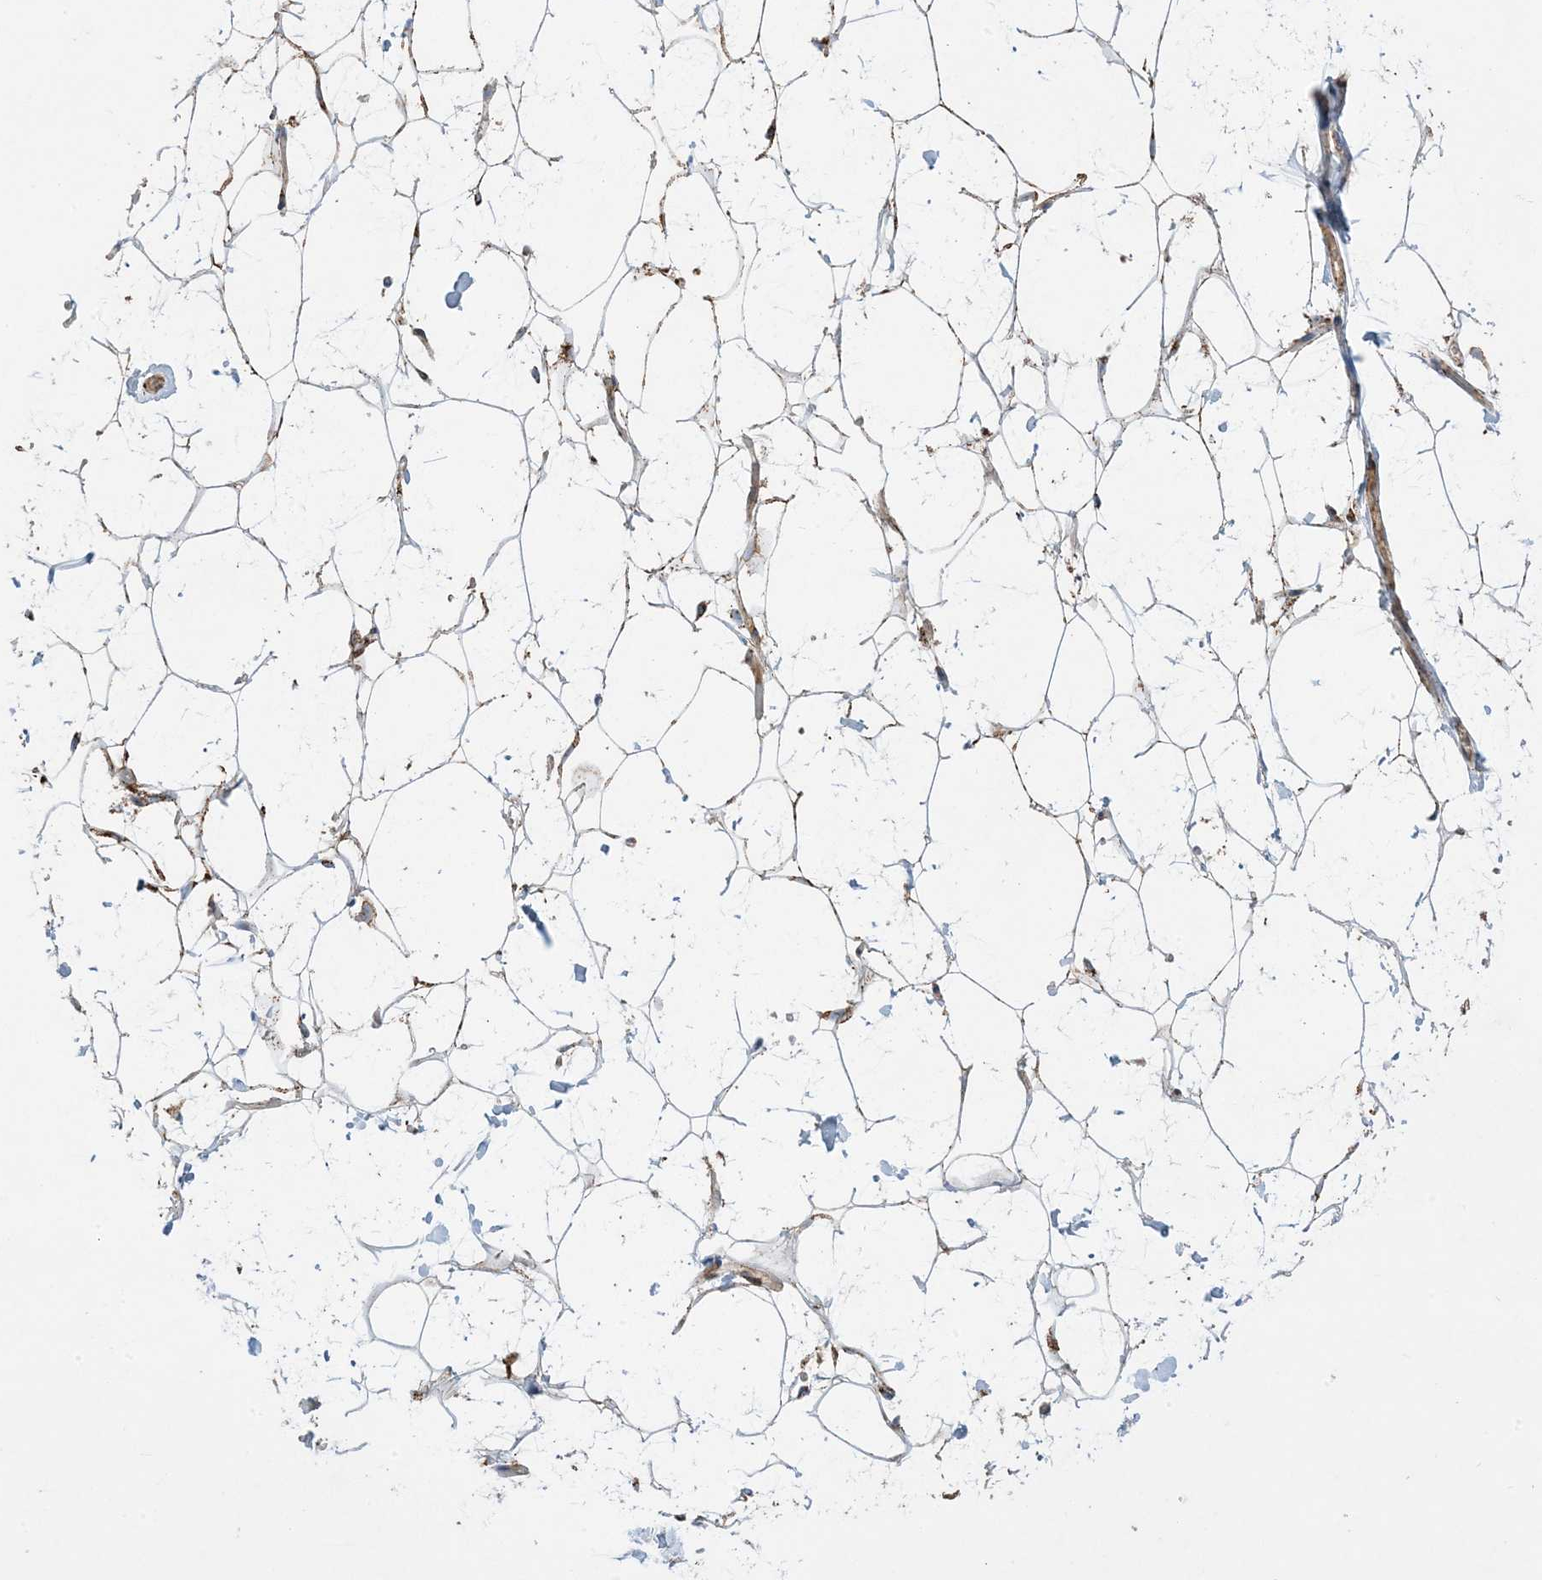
{"staining": {"intensity": "moderate", "quantity": "25%-75%", "location": "cytoplasmic/membranous"}, "tissue": "adipose tissue", "cell_type": "Adipocytes", "image_type": "normal", "snomed": [{"axis": "morphology", "description": "Normal tissue, NOS"}, {"axis": "topography", "description": "Breast"}], "caption": "Adipose tissue stained with DAB IHC shows medium levels of moderate cytoplasmic/membranous staining in about 25%-75% of adipocytes. The protein is stained brown, and the nuclei are stained in blue (DAB IHC with brightfield microscopy, high magnification).", "gene": "NDUFAF3", "patient": {"sex": "female", "age": 26}}